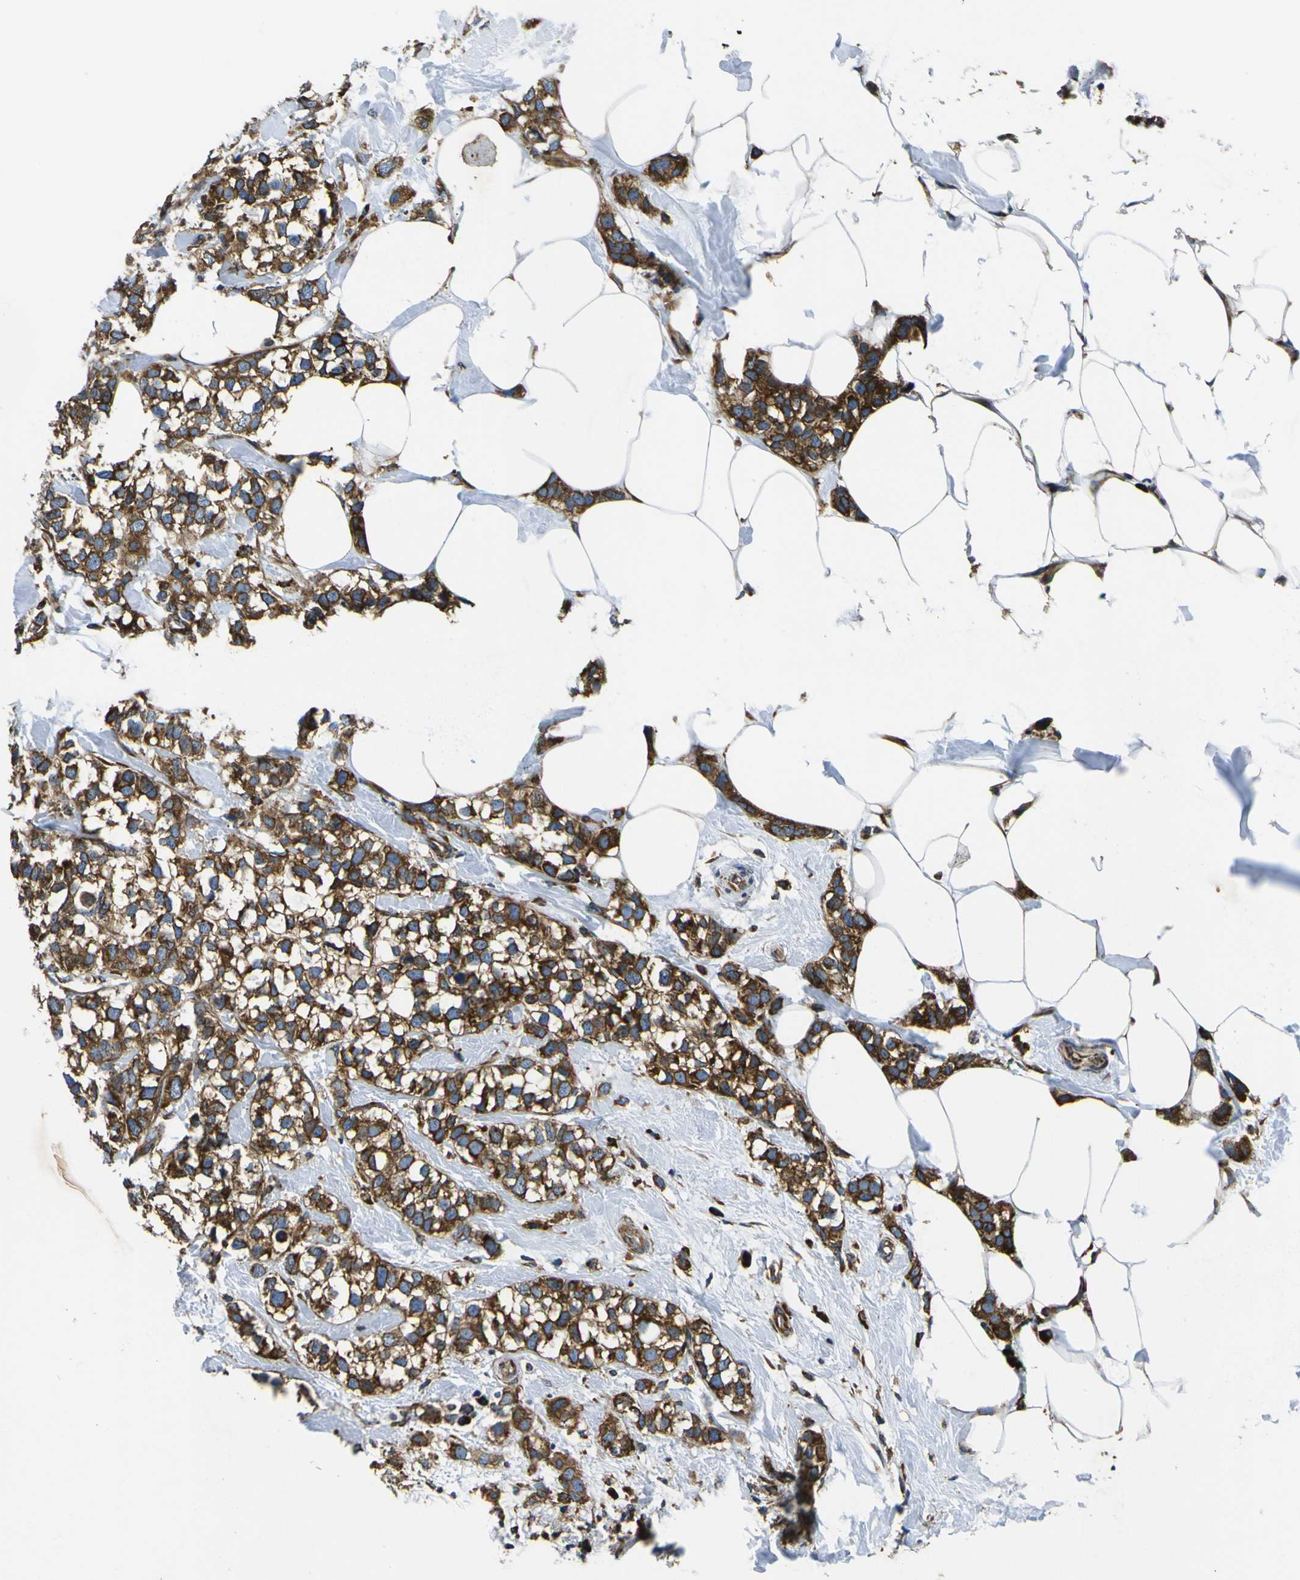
{"staining": {"intensity": "strong", "quantity": ">75%", "location": "cytoplasmic/membranous"}, "tissue": "breast cancer", "cell_type": "Tumor cells", "image_type": "cancer", "snomed": [{"axis": "morphology", "description": "Normal tissue, NOS"}, {"axis": "morphology", "description": "Duct carcinoma"}, {"axis": "topography", "description": "Breast"}], "caption": "A high-resolution photomicrograph shows immunohistochemistry (IHC) staining of breast cancer, which shows strong cytoplasmic/membranous positivity in approximately >75% of tumor cells. (DAB = brown stain, brightfield microscopy at high magnification).", "gene": "RPSA", "patient": {"sex": "female", "age": 50}}